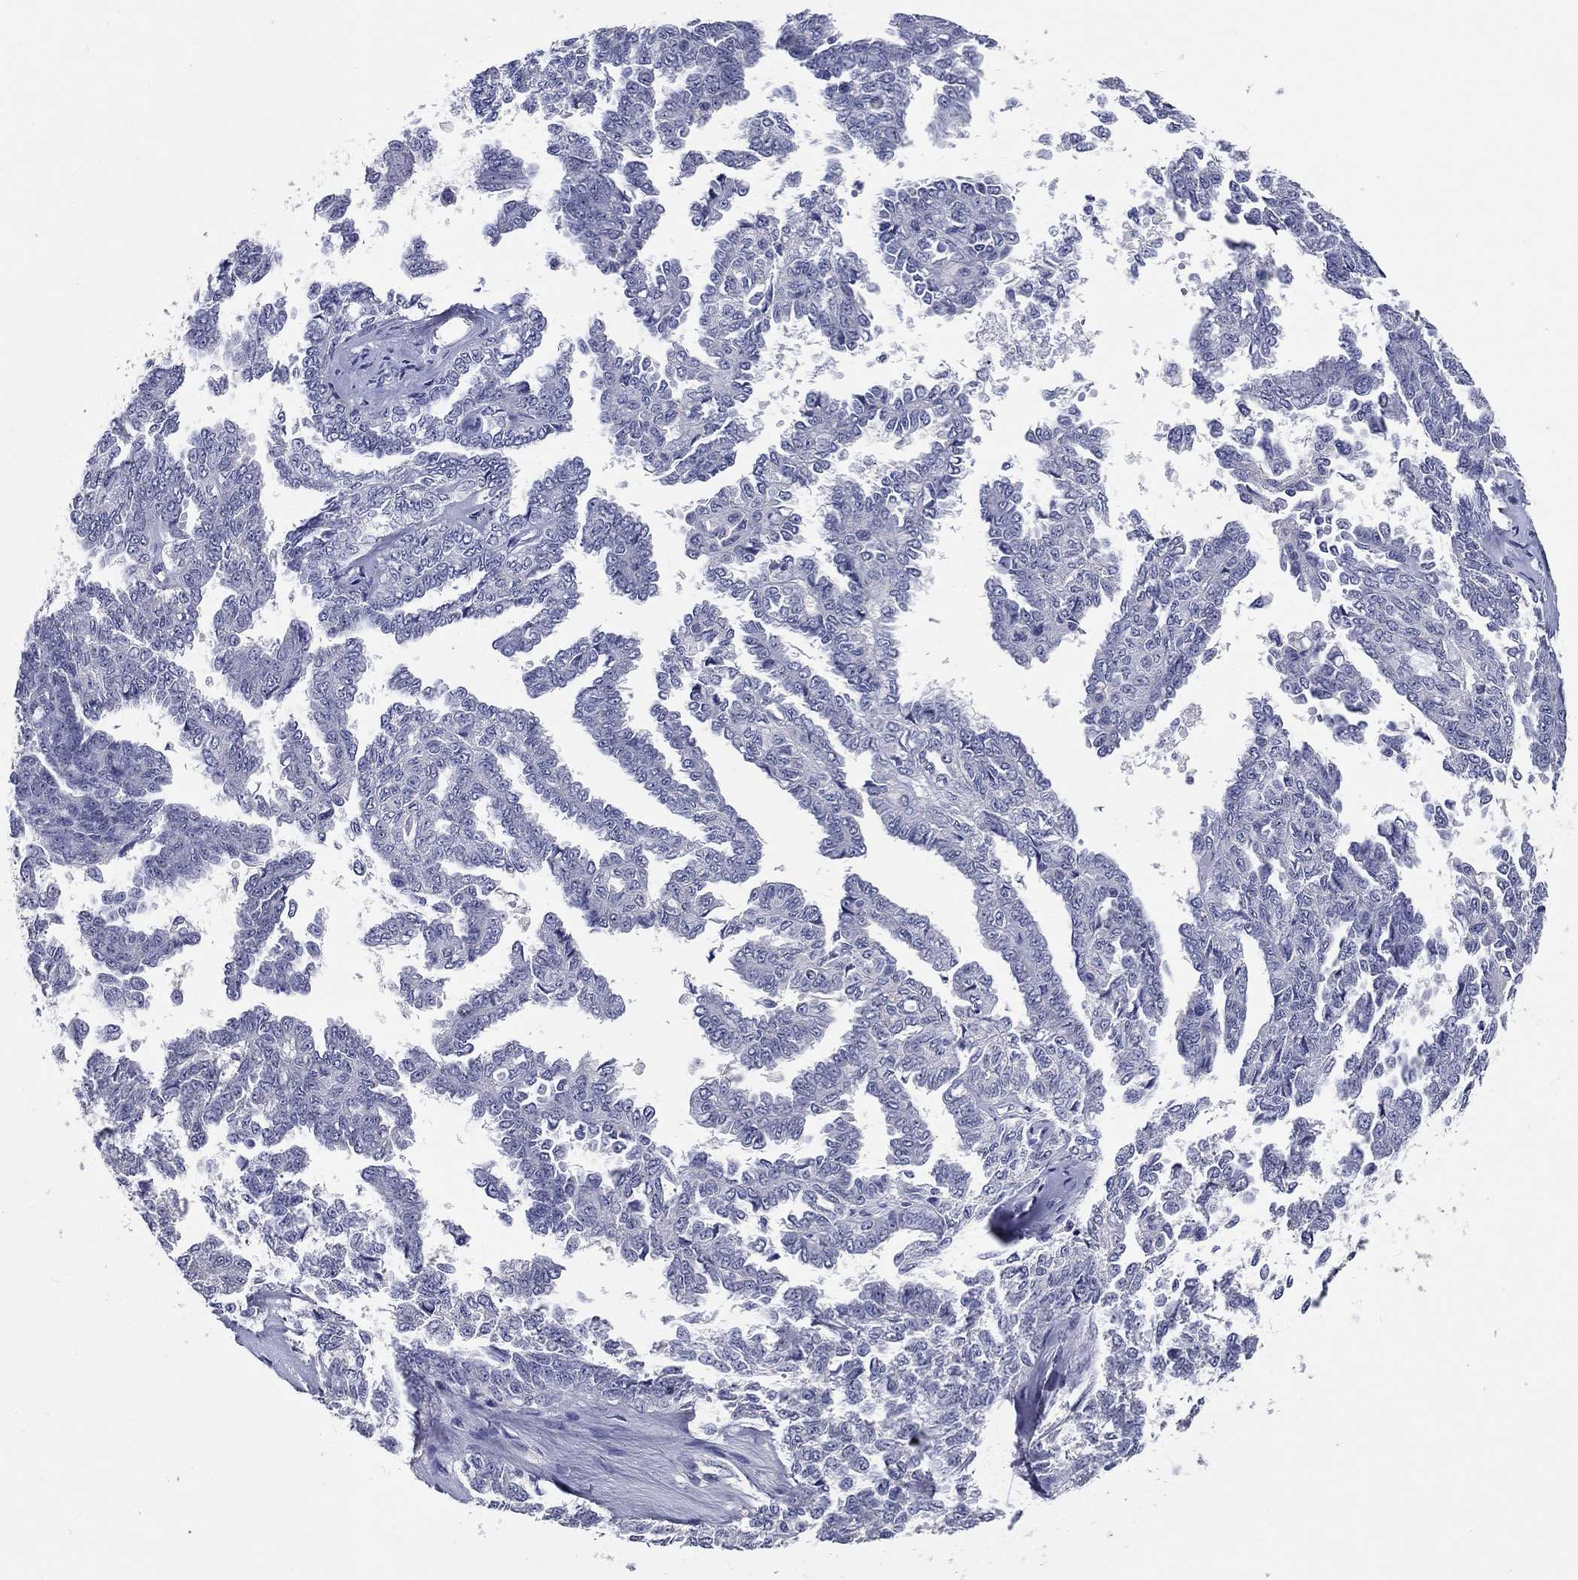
{"staining": {"intensity": "negative", "quantity": "none", "location": "none"}, "tissue": "ovarian cancer", "cell_type": "Tumor cells", "image_type": "cancer", "snomed": [{"axis": "morphology", "description": "Cystadenocarcinoma, serous, NOS"}, {"axis": "topography", "description": "Ovary"}], "caption": "Immunohistochemistry (IHC) photomicrograph of human ovarian cancer (serous cystadenocarcinoma) stained for a protein (brown), which displays no expression in tumor cells.", "gene": "GRIN1", "patient": {"sex": "female", "age": 71}}